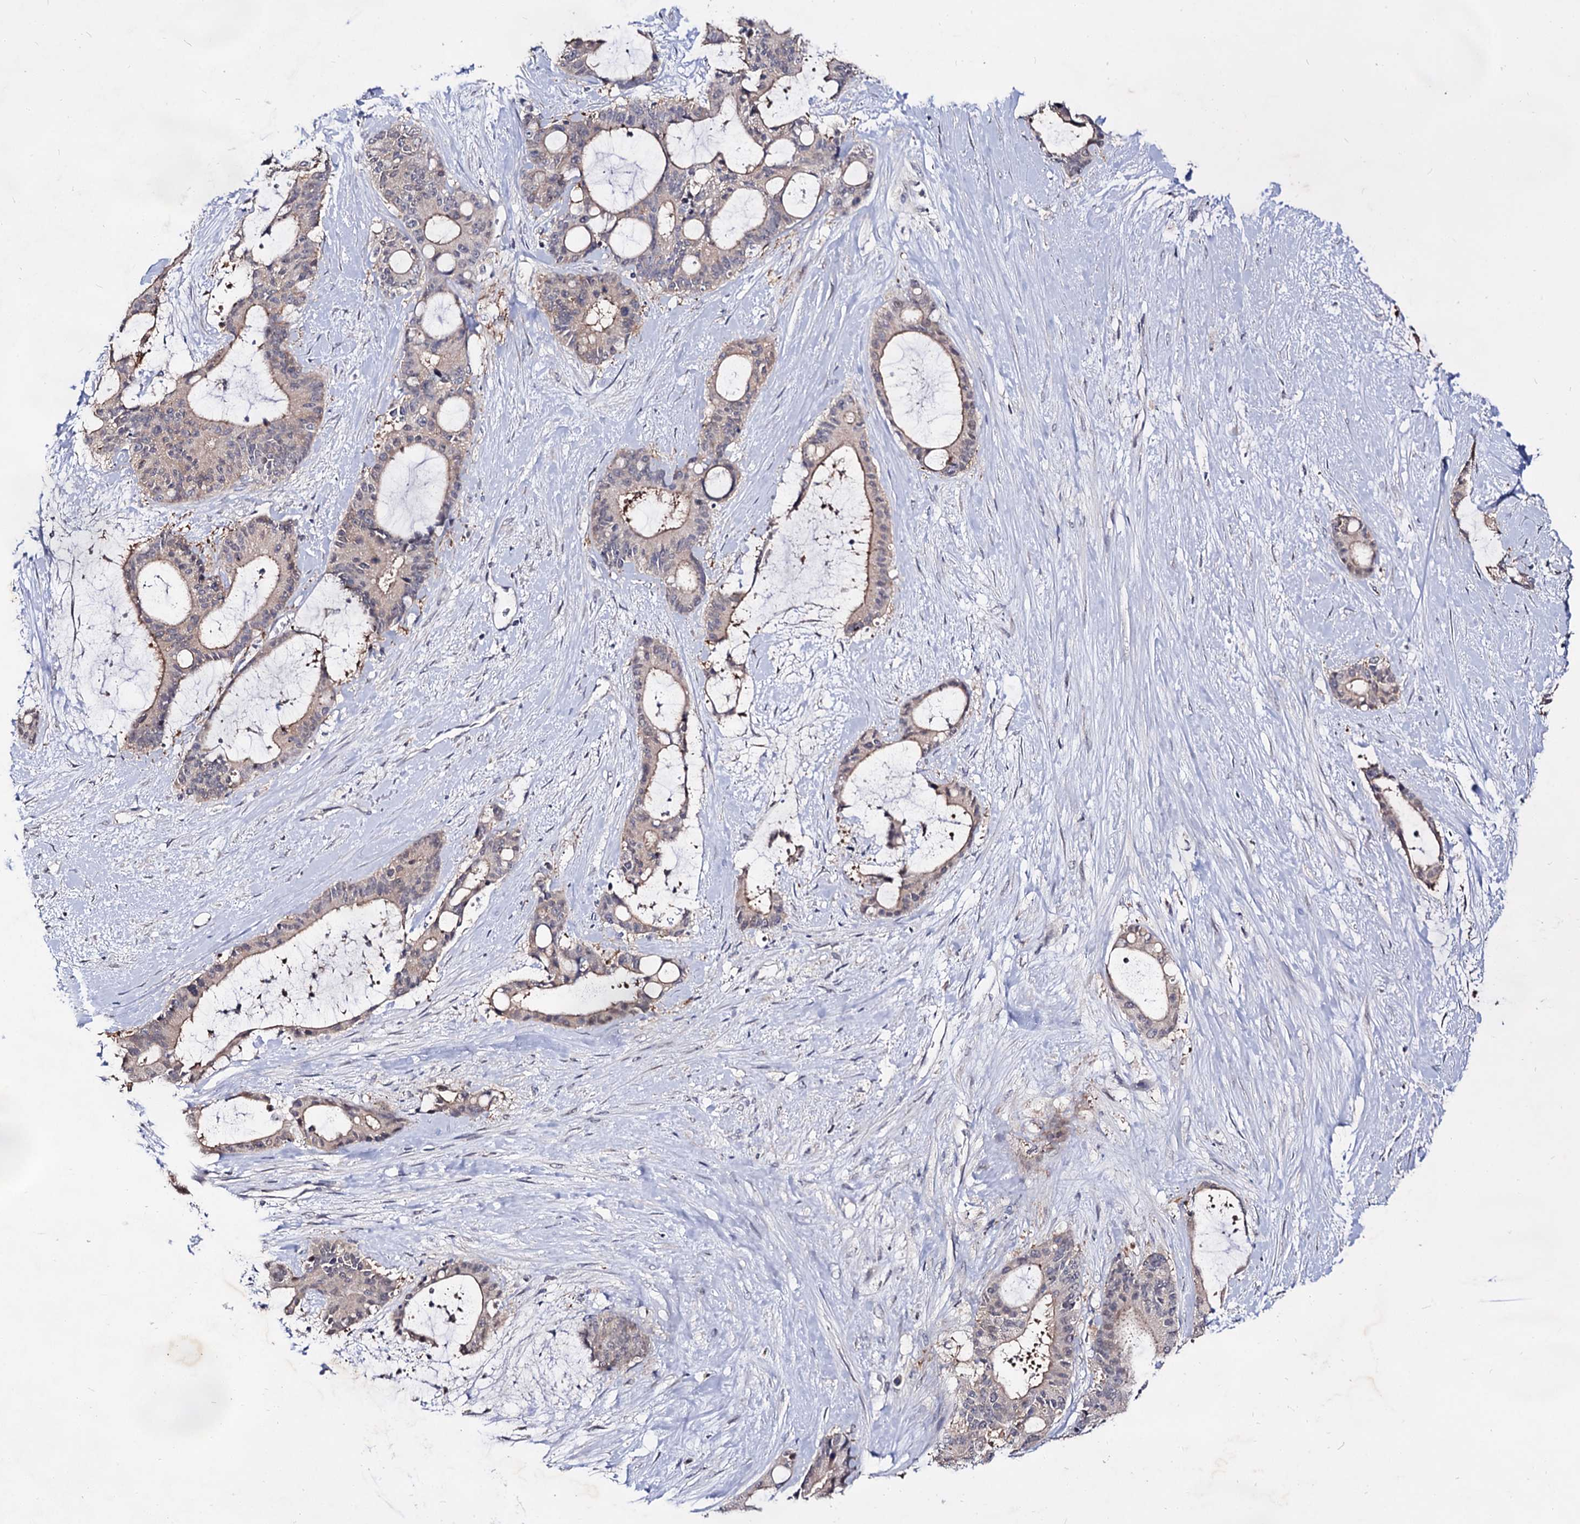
{"staining": {"intensity": "weak", "quantity": "25%-75%", "location": "cytoplasmic/membranous"}, "tissue": "liver cancer", "cell_type": "Tumor cells", "image_type": "cancer", "snomed": [{"axis": "morphology", "description": "Normal tissue, NOS"}, {"axis": "morphology", "description": "Cholangiocarcinoma"}, {"axis": "topography", "description": "Liver"}, {"axis": "topography", "description": "Peripheral nerve tissue"}], "caption": "An image showing weak cytoplasmic/membranous expression in approximately 25%-75% of tumor cells in liver cancer, as visualized by brown immunohistochemical staining.", "gene": "ARFIP2", "patient": {"sex": "female", "age": 73}}